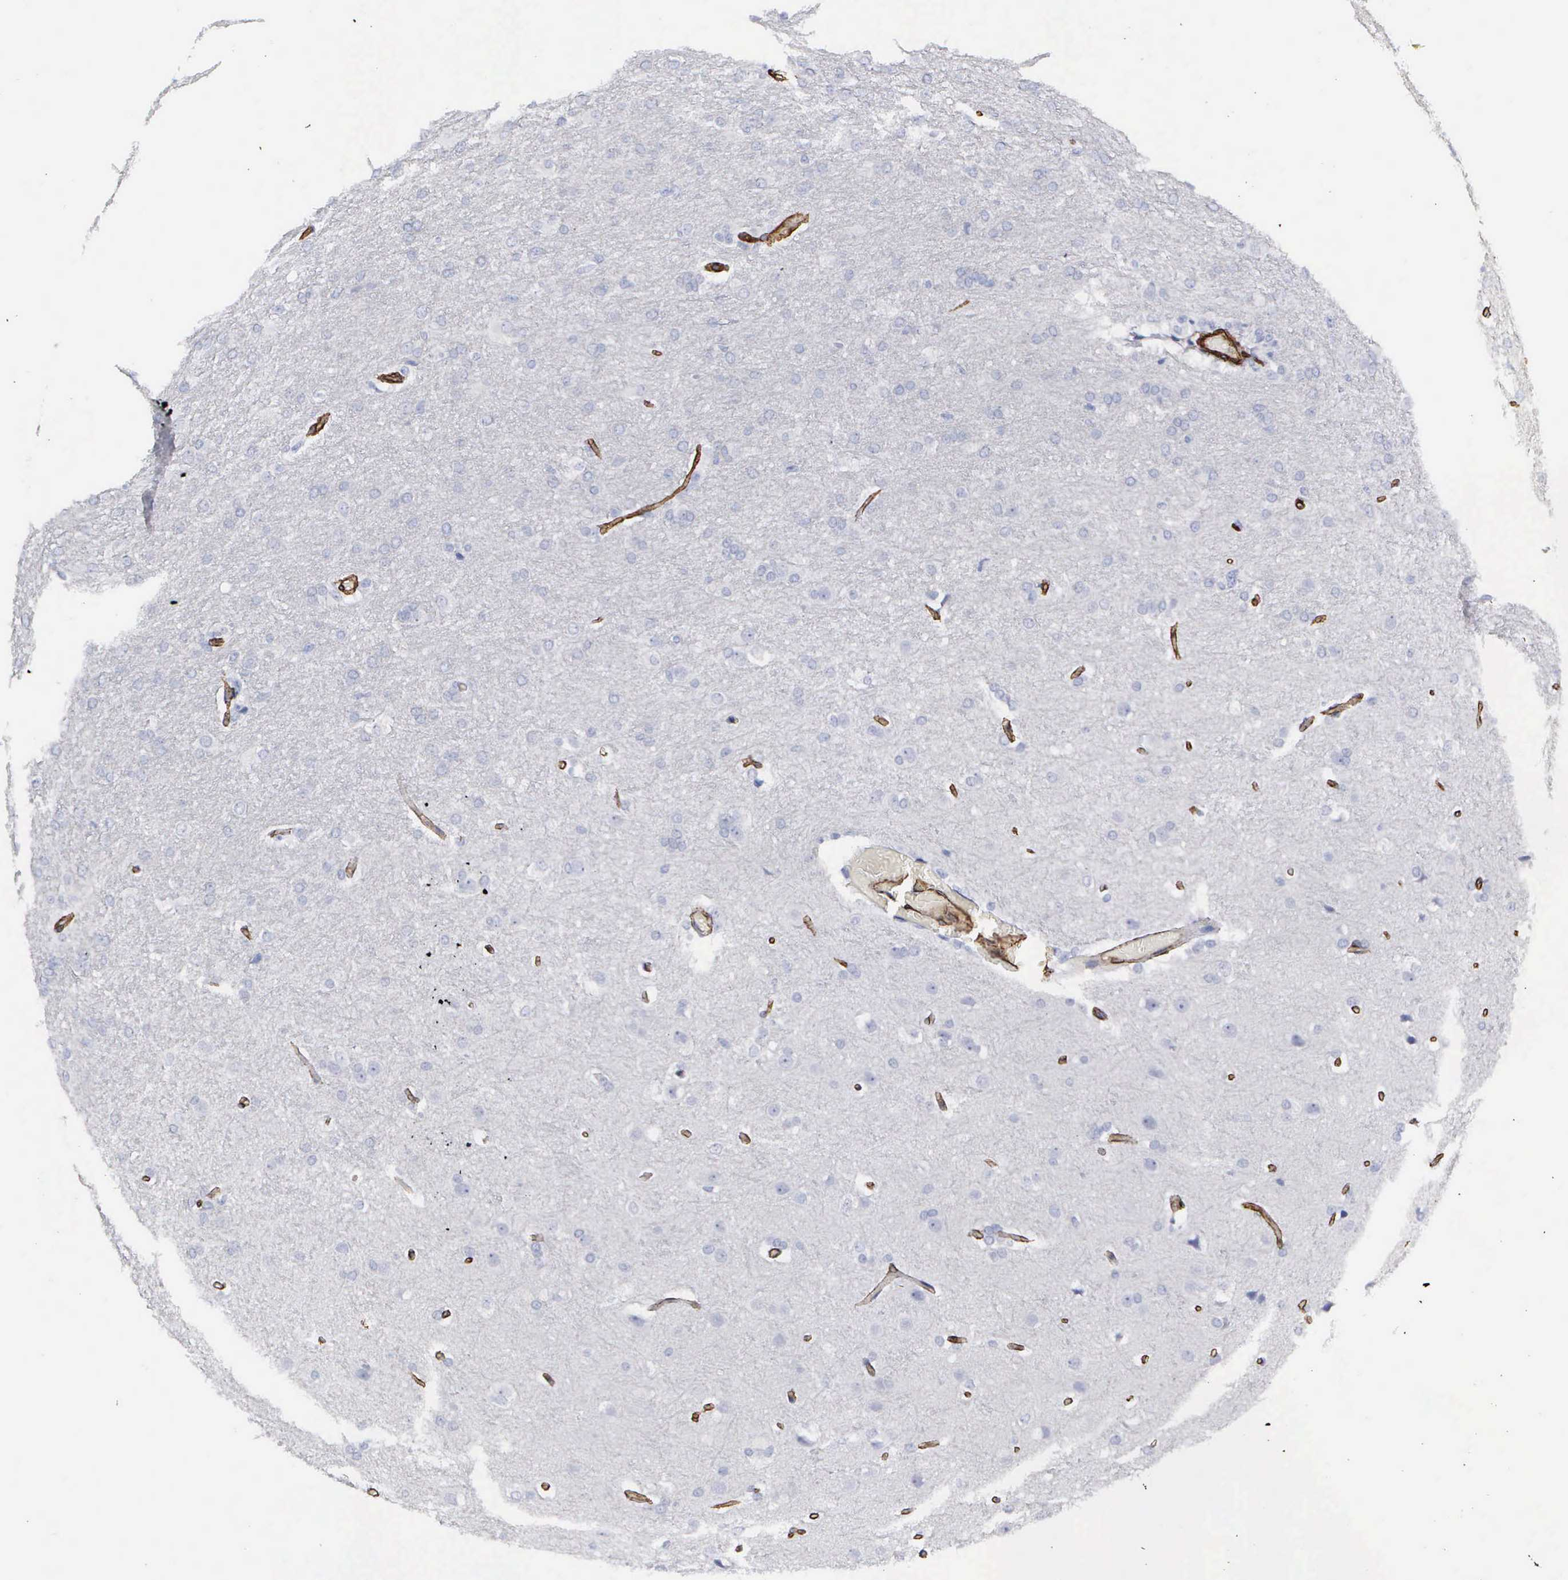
{"staining": {"intensity": "negative", "quantity": "none", "location": "none"}, "tissue": "glioma", "cell_type": "Tumor cells", "image_type": "cancer", "snomed": [{"axis": "morphology", "description": "Glioma, malignant, High grade"}, {"axis": "topography", "description": "Brain"}], "caption": "This is an immunohistochemistry micrograph of human high-grade glioma (malignant). There is no positivity in tumor cells.", "gene": "MAGEB10", "patient": {"sex": "male", "age": 68}}